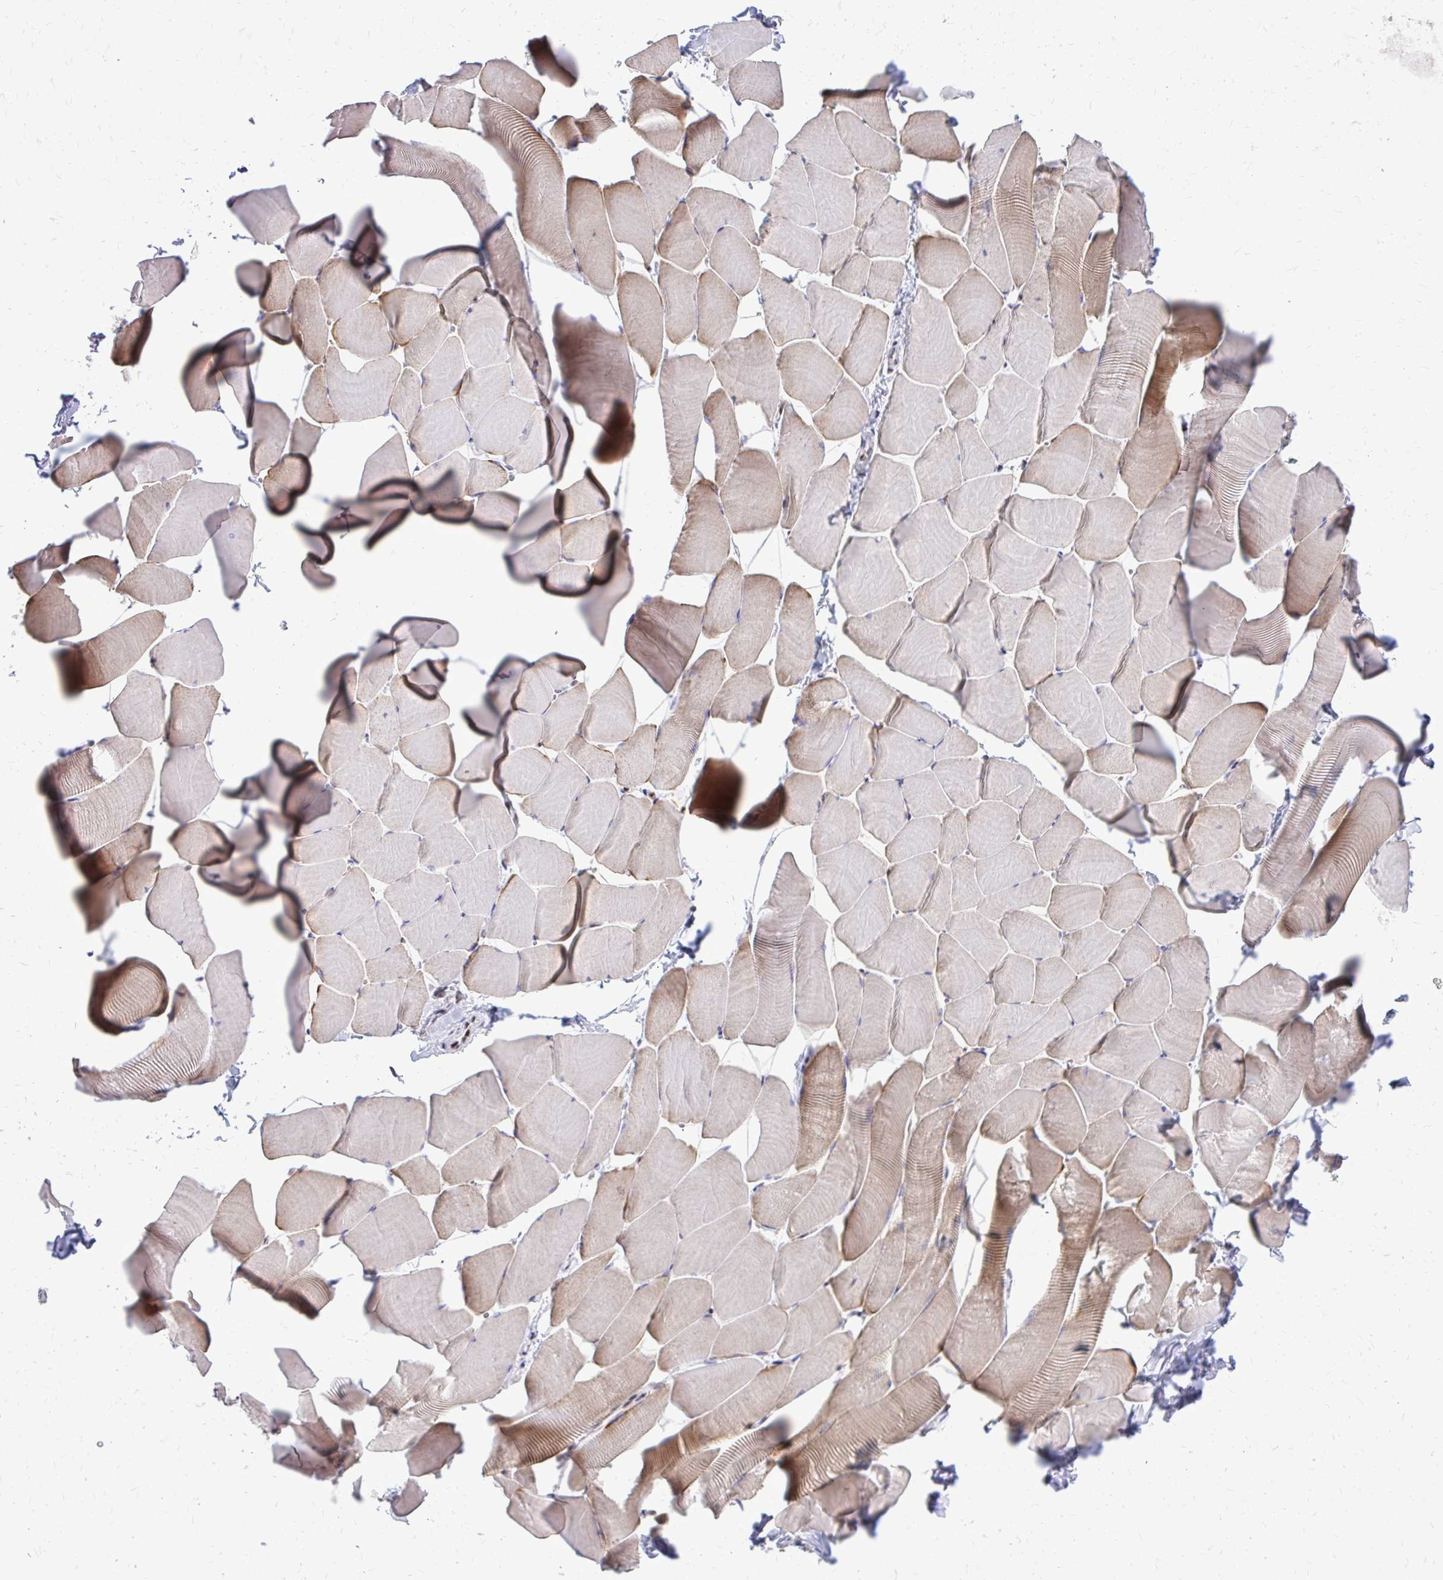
{"staining": {"intensity": "weak", "quantity": "25%-75%", "location": "cytoplasmic/membranous"}, "tissue": "skeletal muscle", "cell_type": "Myocytes", "image_type": "normal", "snomed": [{"axis": "morphology", "description": "Normal tissue, NOS"}, {"axis": "topography", "description": "Skeletal muscle"}], "caption": "This is a photomicrograph of immunohistochemistry (IHC) staining of benign skeletal muscle, which shows weak expression in the cytoplasmic/membranous of myocytes.", "gene": "RPS6KA2", "patient": {"sex": "male", "age": 25}}